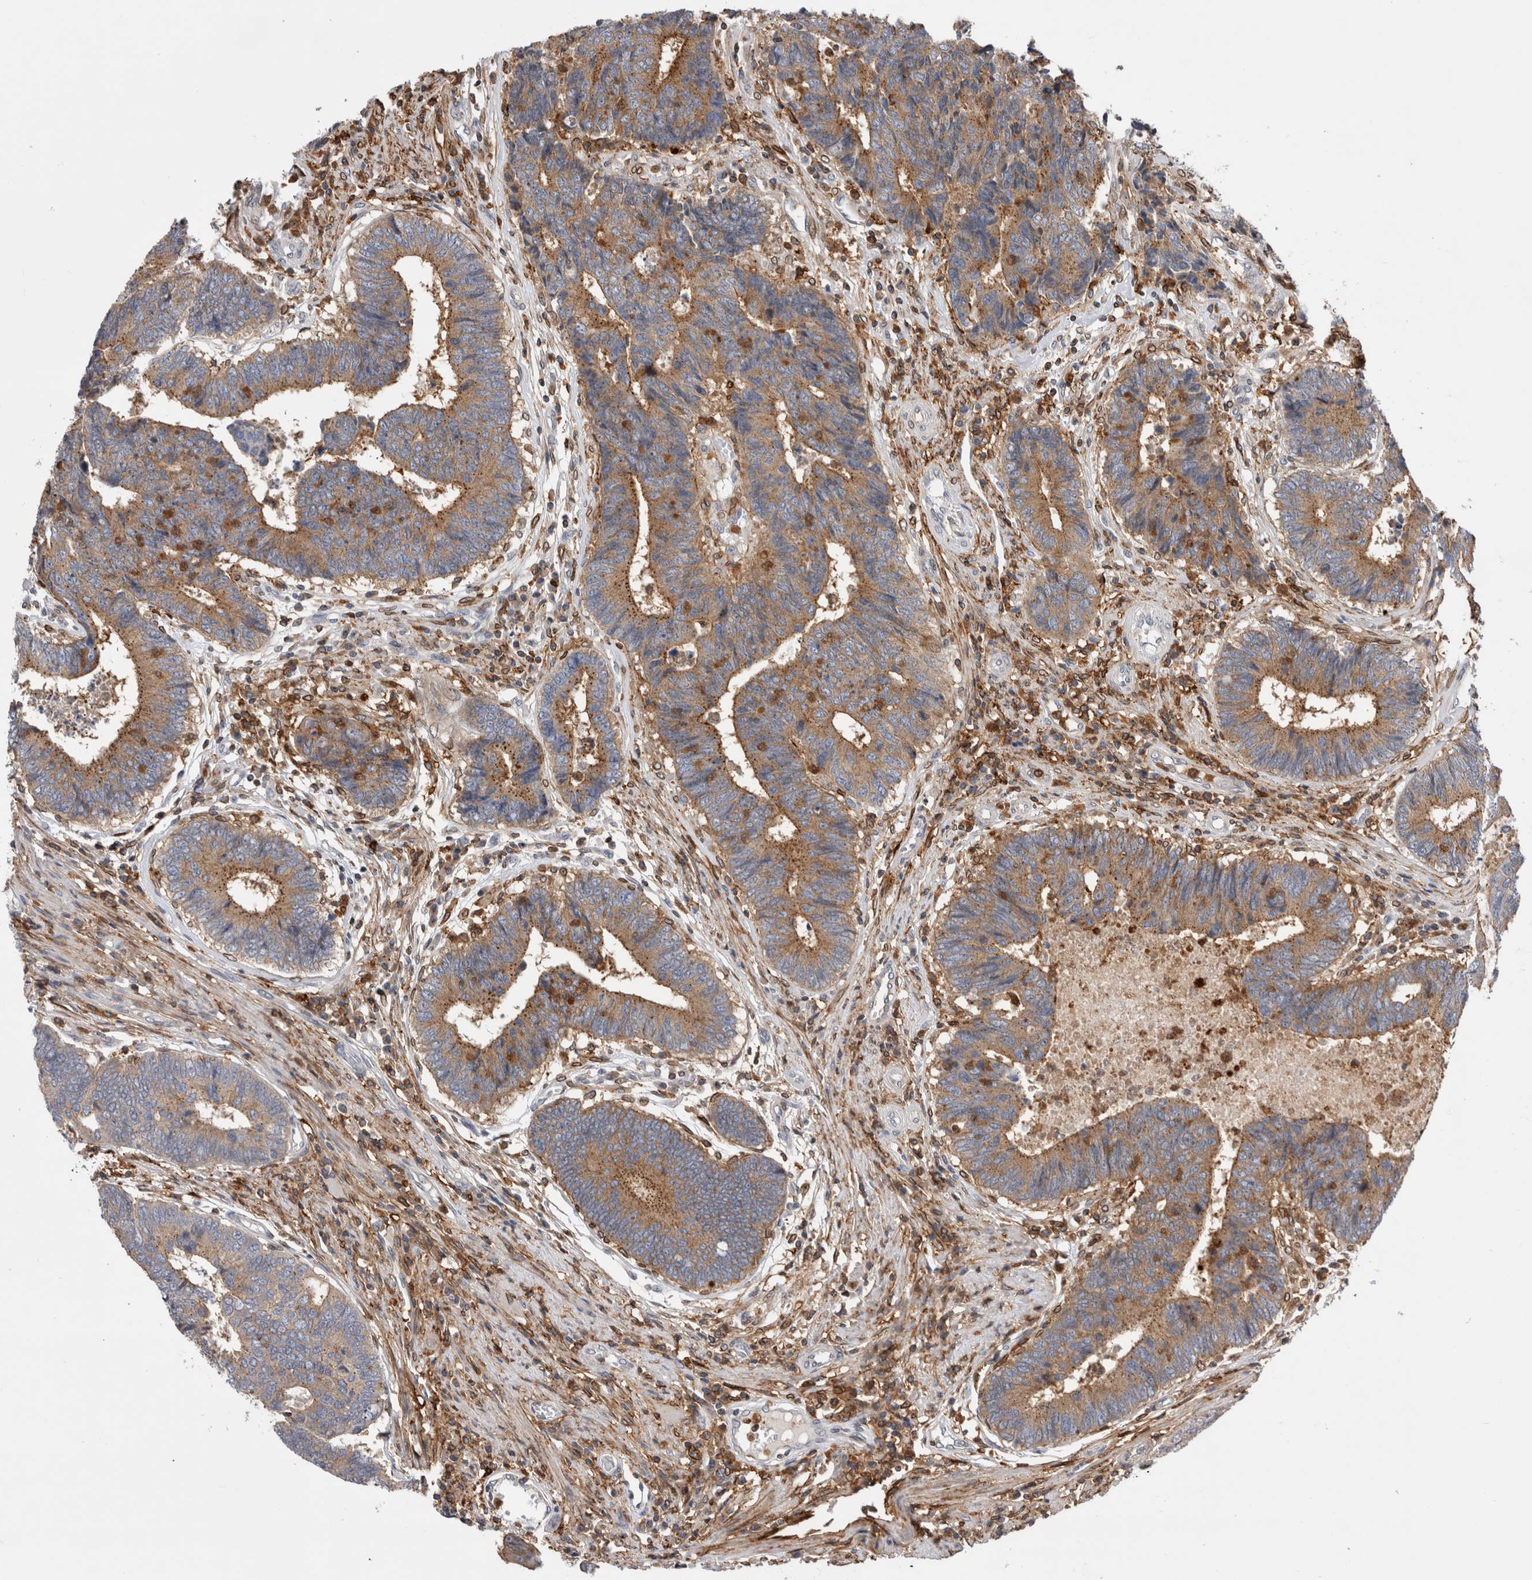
{"staining": {"intensity": "moderate", "quantity": ">75%", "location": "cytoplasmic/membranous"}, "tissue": "colorectal cancer", "cell_type": "Tumor cells", "image_type": "cancer", "snomed": [{"axis": "morphology", "description": "Adenocarcinoma, NOS"}, {"axis": "topography", "description": "Rectum"}], "caption": "An IHC photomicrograph of neoplastic tissue is shown. Protein staining in brown labels moderate cytoplasmic/membranous positivity in colorectal cancer within tumor cells.", "gene": "CCDC88B", "patient": {"sex": "male", "age": 84}}